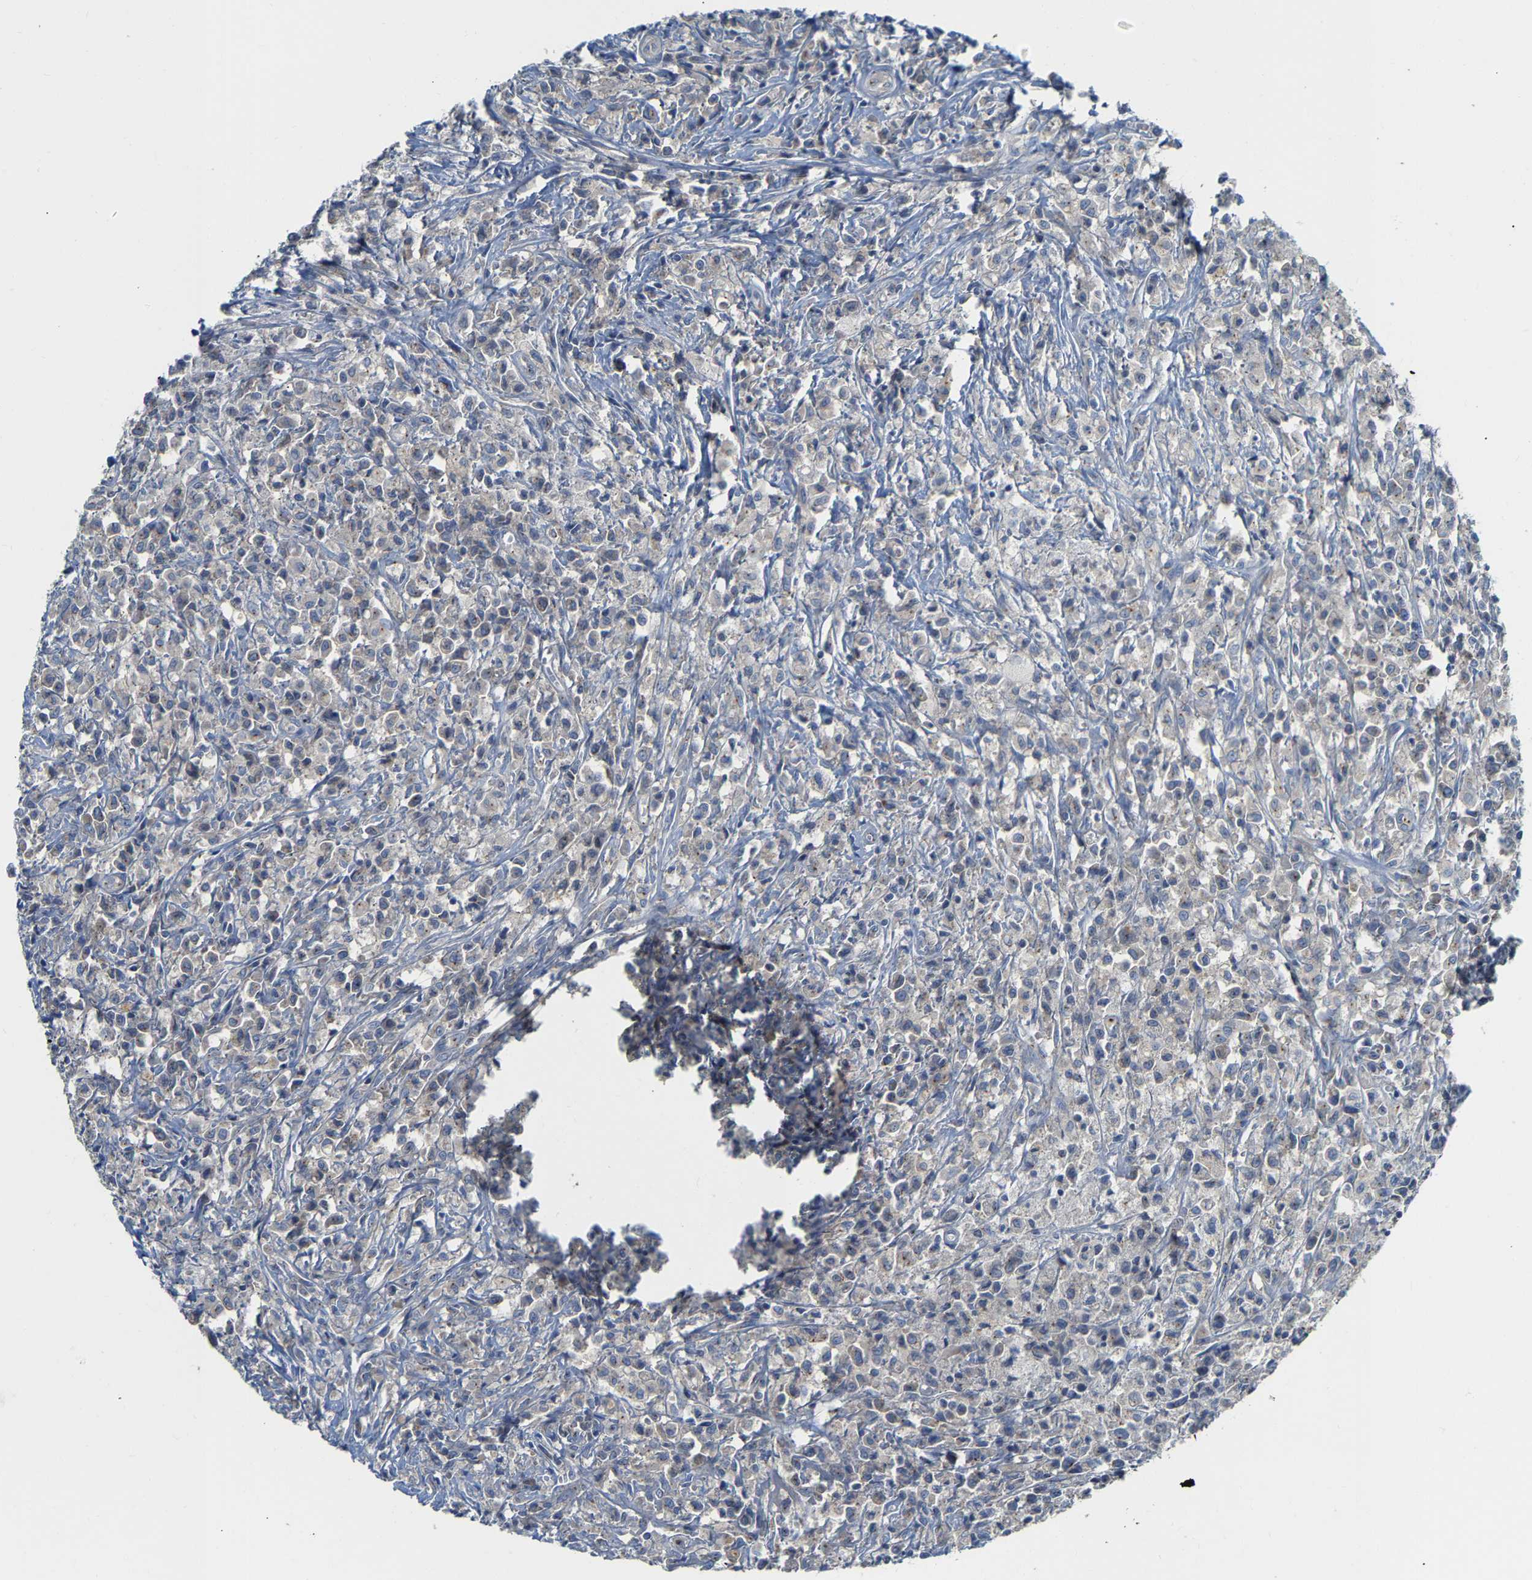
{"staining": {"intensity": "negative", "quantity": "none", "location": "none"}, "tissue": "testis cancer", "cell_type": "Tumor cells", "image_type": "cancer", "snomed": [{"axis": "morphology", "description": "Carcinoma, Embryonal, NOS"}, {"axis": "topography", "description": "Testis"}], "caption": "High magnification brightfield microscopy of embryonal carcinoma (testis) stained with DAB (3,3'-diaminobenzidine) (brown) and counterstained with hematoxylin (blue): tumor cells show no significant staining. (Brightfield microscopy of DAB (3,3'-diaminobenzidine) immunohistochemistry (IHC) at high magnification).", "gene": "PCNT", "patient": {"sex": "male", "age": 2}}